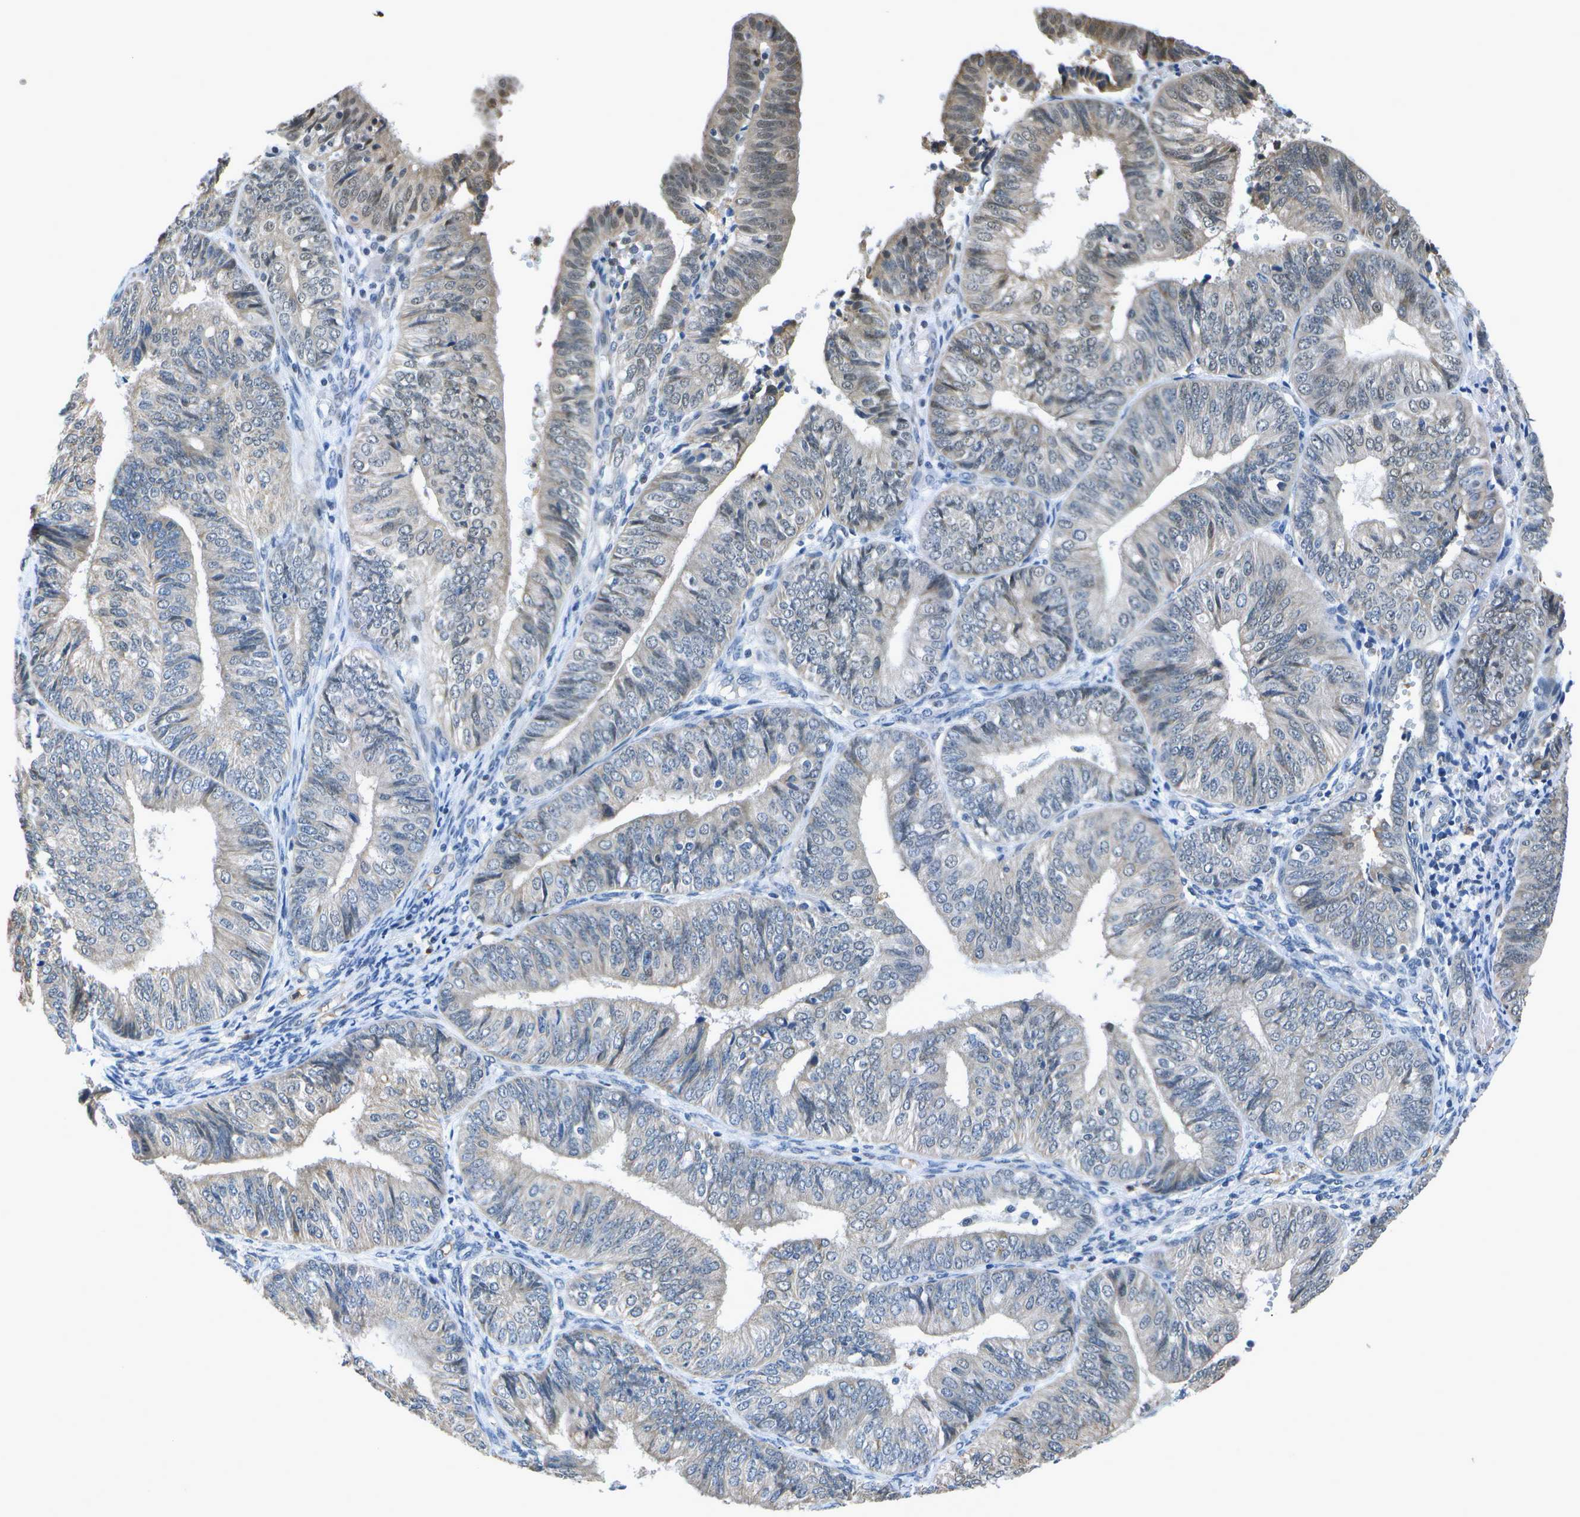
{"staining": {"intensity": "weak", "quantity": "<25%", "location": "nuclear"}, "tissue": "endometrial cancer", "cell_type": "Tumor cells", "image_type": "cancer", "snomed": [{"axis": "morphology", "description": "Adenocarcinoma, NOS"}, {"axis": "topography", "description": "Endometrium"}], "caption": "This histopathology image is of endometrial cancer stained with immunohistochemistry to label a protein in brown with the nuclei are counter-stained blue. There is no staining in tumor cells.", "gene": "DSE", "patient": {"sex": "female", "age": 58}}